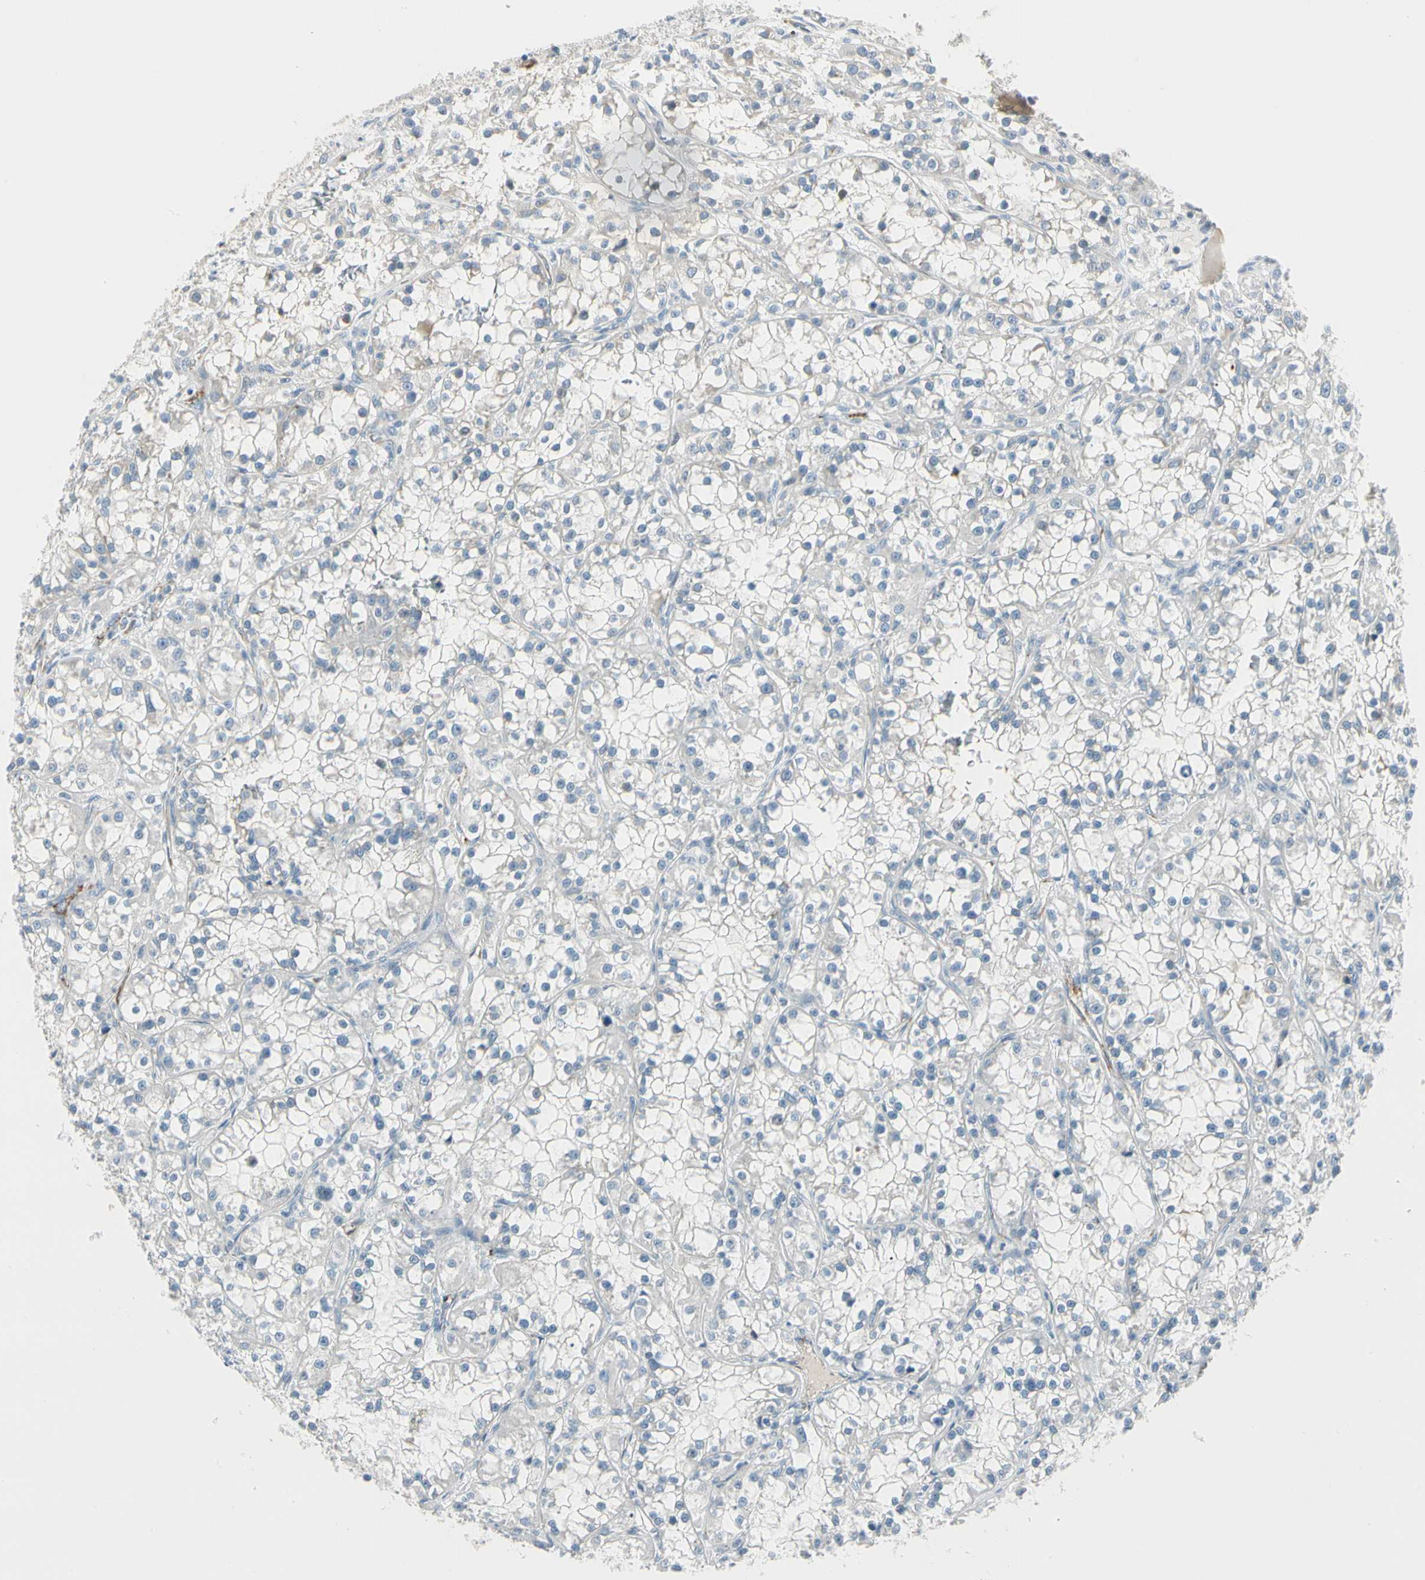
{"staining": {"intensity": "negative", "quantity": "none", "location": "none"}, "tissue": "renal cancer", "cell_type": "Tumor cells", "image_type": "cancer", "snomed": [{"axis": "morphology", "description": "Adenocarcinoma, NOS"}, {"axis": "topography", "description": "Kidney"}], "caption": "The image demonstrates no significant expression in tumor cells of renal adenocarcinoma.", "gene": "SLC6A15", "patient": {"sex": "female", "age": 52}}